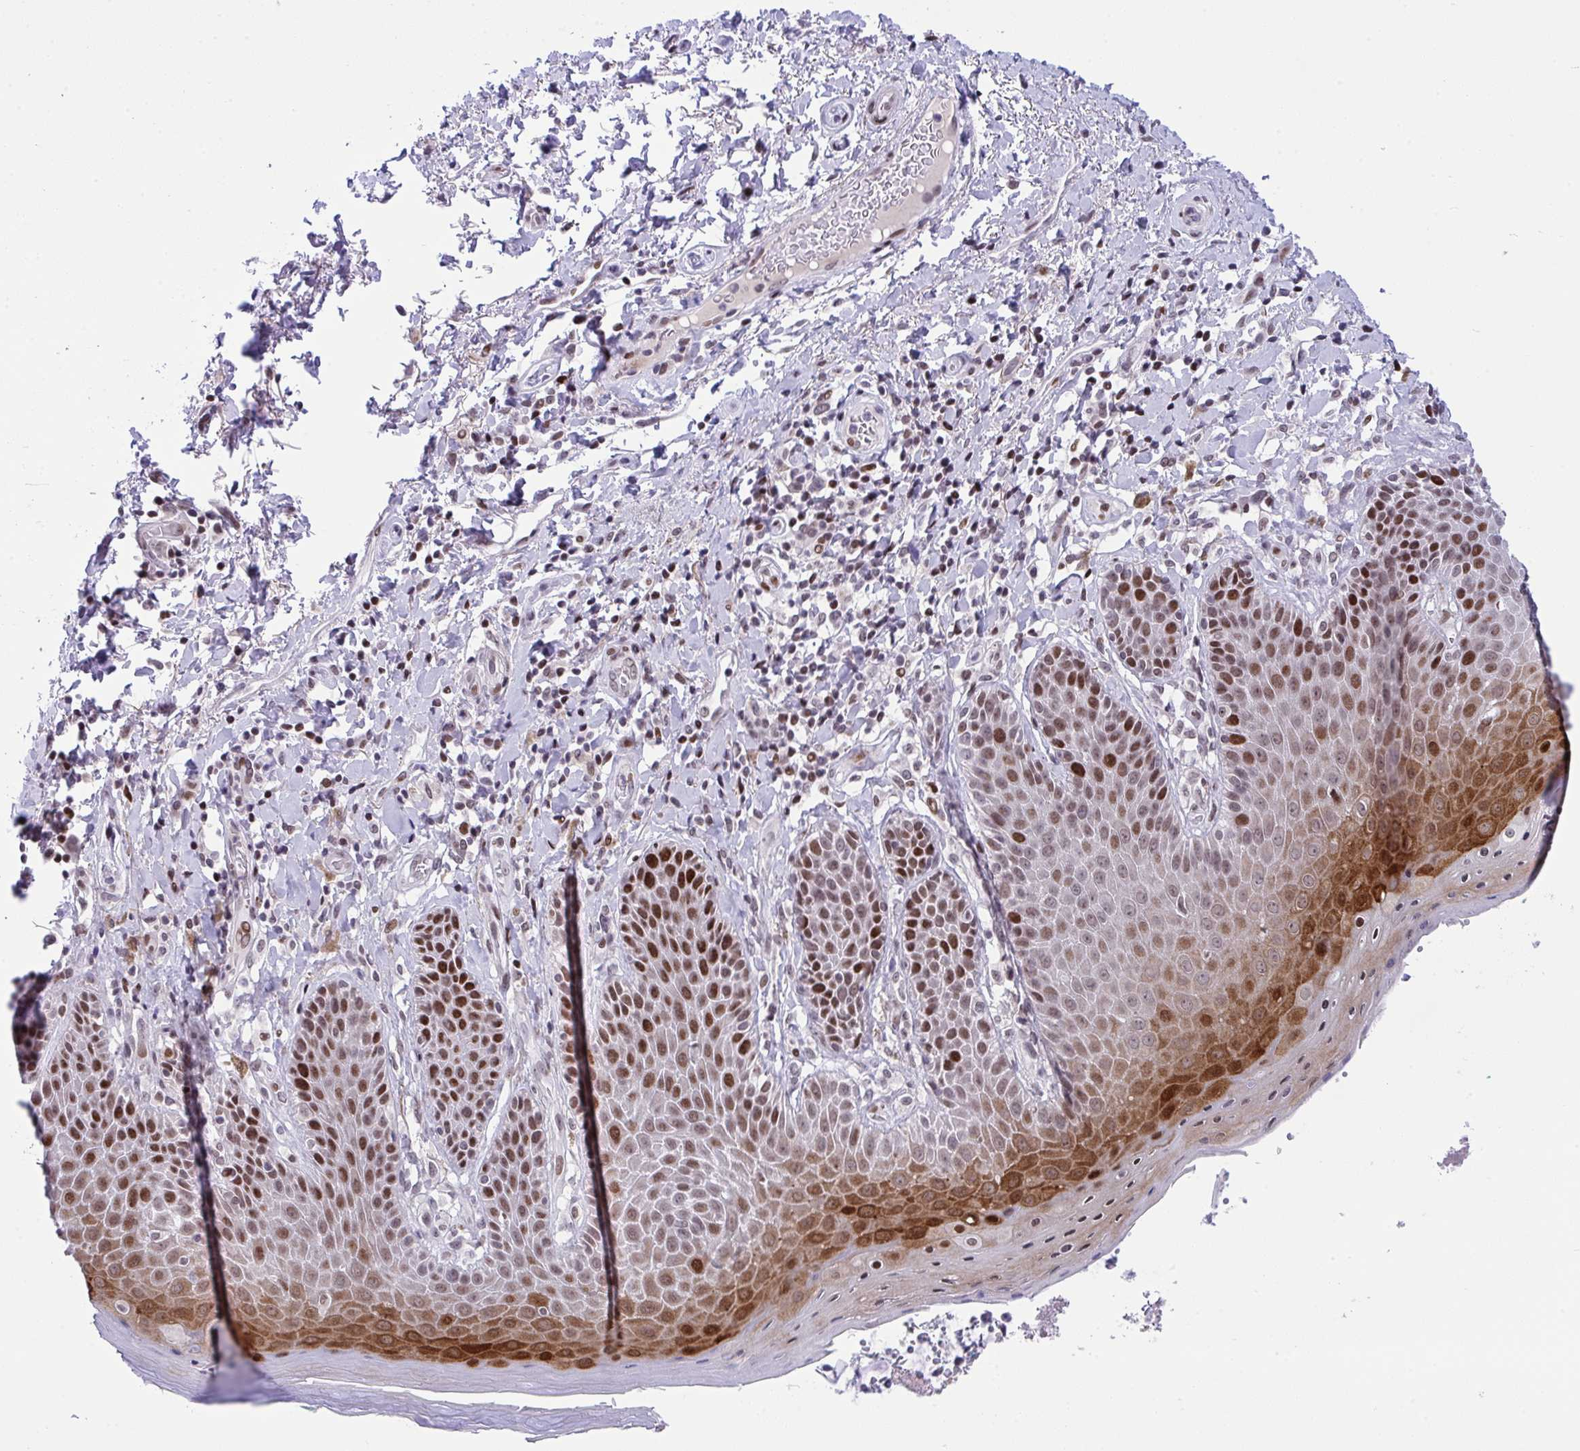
{"staining": {"intensity": "strong", "quantity": "<25%", "location": "cytoplasmic/membranous,nuclear"}, "tissue": "skin", "cell_type": "Epidermal cells", "image_type": "normal", "snomed": [{"axis": "morphology", "description": "Normal tissue, NOS"}, {"axis": "topography", "description": "Anal"}, {"axis": "topography", "description": "Peripheral nerve tissue"}], "caption": "The histopathology image demonstrates staining of benign skin, revealing strong cytoplasmic/membranous,nuclear protein expression (brown color) within epidermal cells. Nuclei are stained in blue.", "gene": "ZFHX3", "patient": {"sex": "male", "age": 51}}